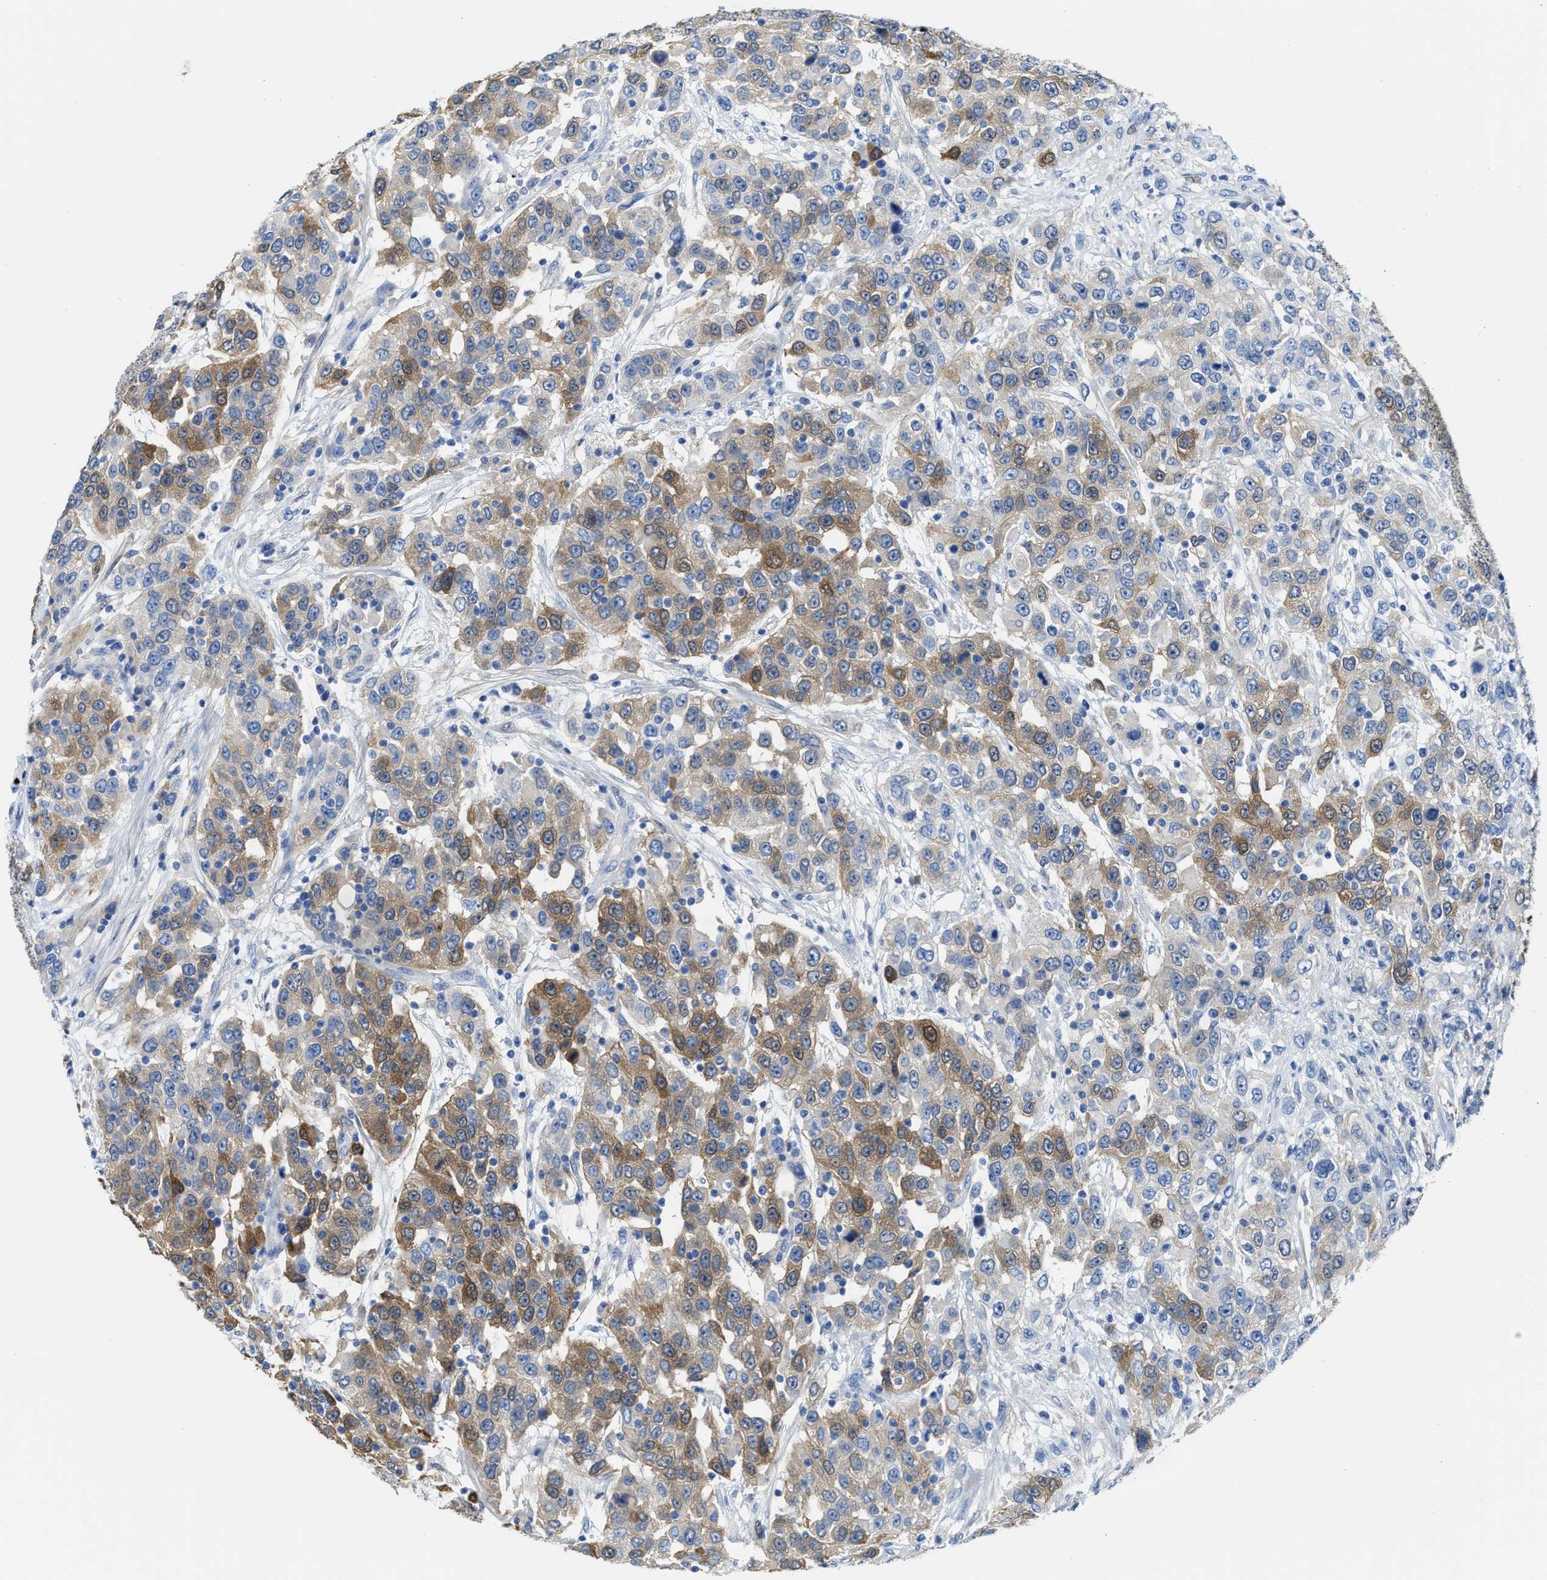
{"staining": {"intensity": "moderate", "quantity": ">75%", "location": "cytoplasmic/membranous"}, "tissue": "urothelial cancer", "cell_type": "Tumor cells", "image_type": "cancer", "snomed": [{"axis": "morphology", "description": "Urothelial carcinoma, High grade"}, {"axis": "topography", "description": "Urinary bladder"}], "caption": "Immunohistochemistry (DAB (3,3'-diaminobenzidine)) staining of urothelial cancer reveals moderate cytoplasmic/membranous protein positivity in about >75% of tumor cells. (Stains: DAB in brown, nuclei in blue, Microscopy: brightfield microscopy at high magnification).", "gene": "ASS1", "patient": {"sex": "female", "age": 80}}